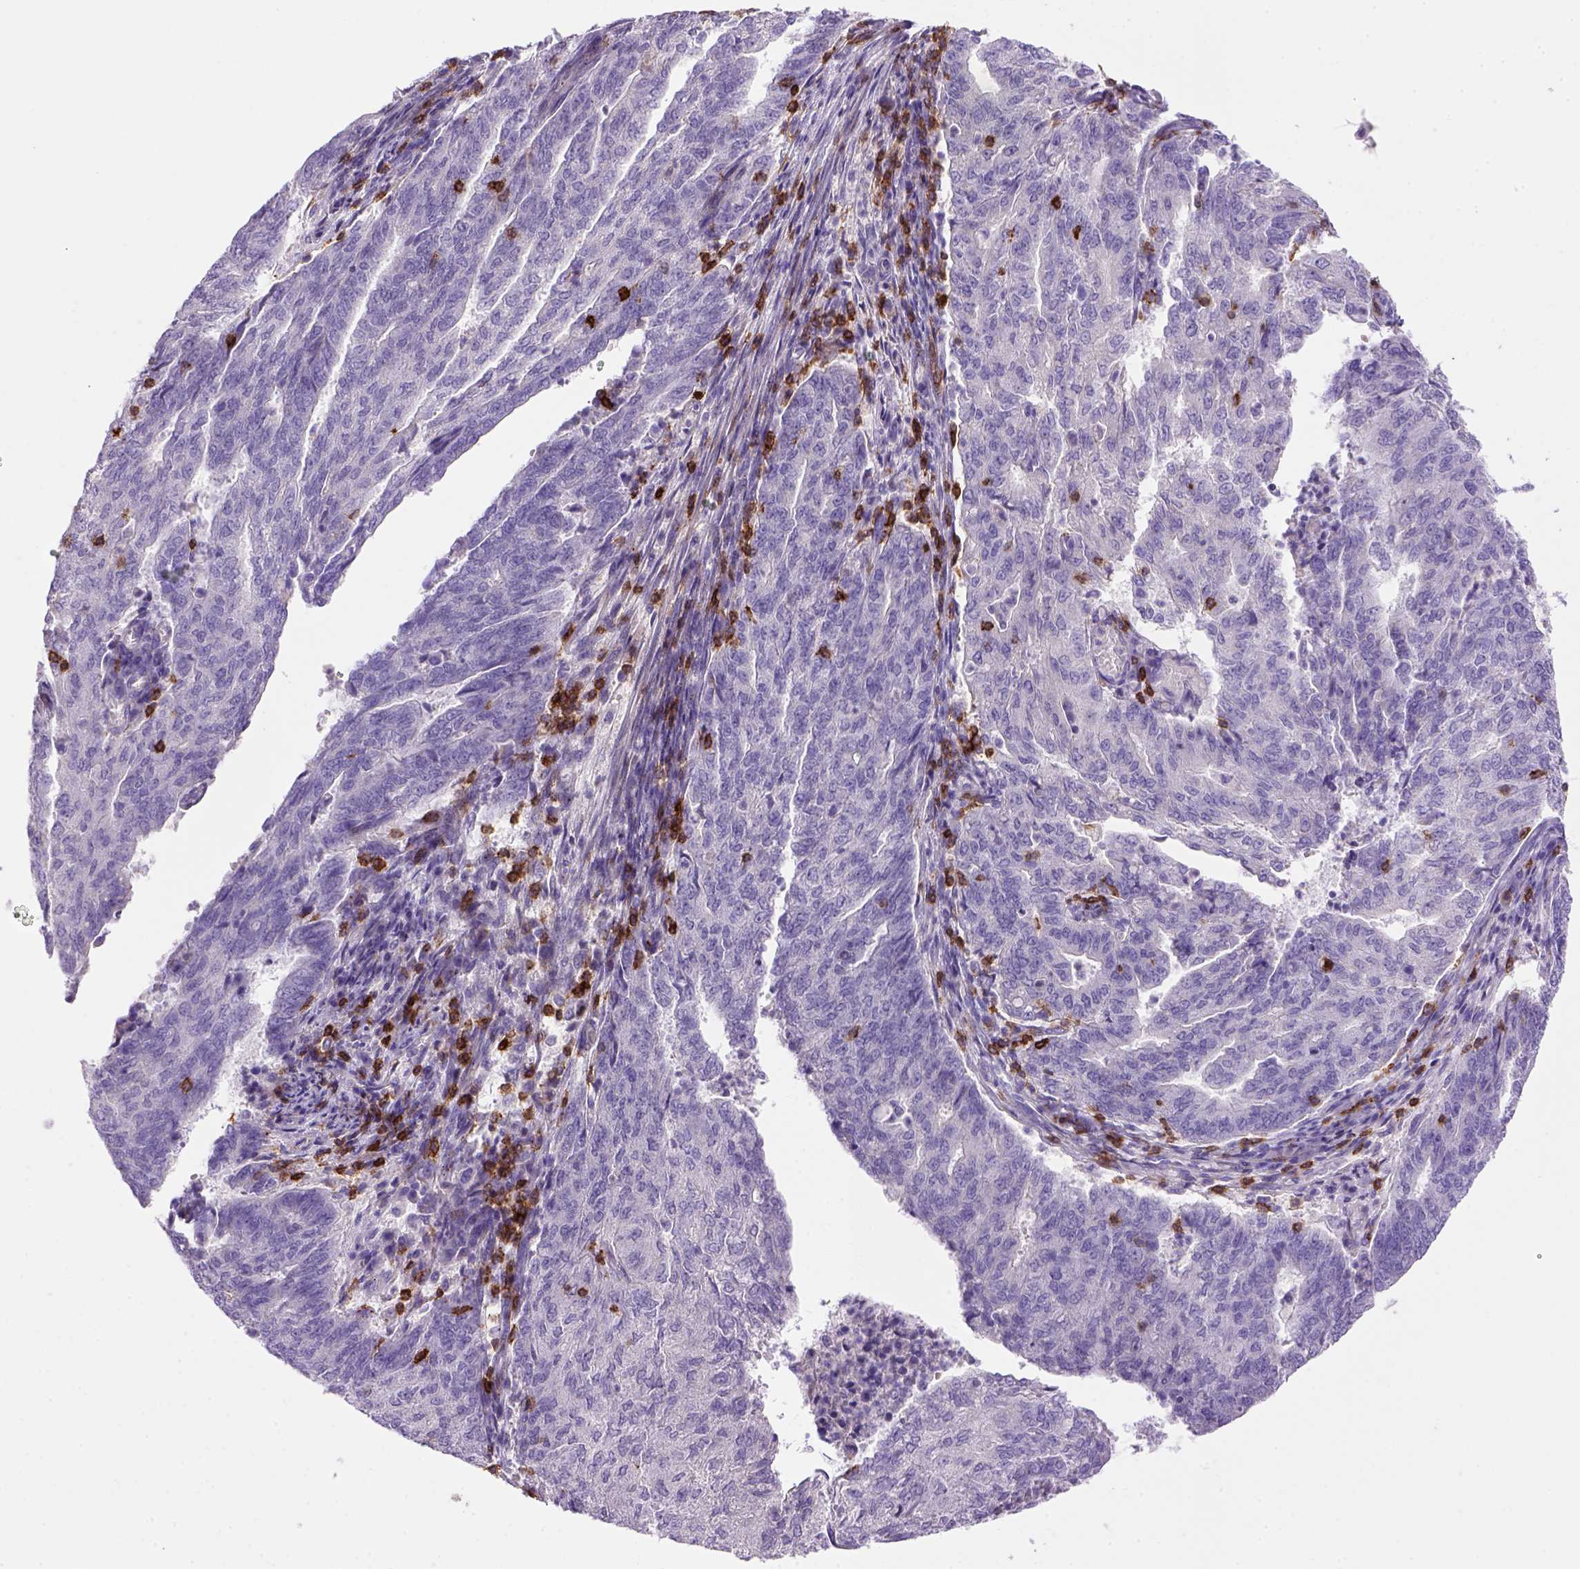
{"staining": {"intensity": "negative", "quantity": "none", "location": "none"}, "tissue": "endometrial cancer", "cell_type": "Tumor cells", "image_type": "cancer", "snomed": [{"axis": "morphology", "description": "Adenocarcinoma, NOS"}, {"axis": "topography", "description": "Endometrium"}], "caption": "IHC photomicrograph of neoplastic tissue: human endometrial cancer stained with DAB exhibits no significant protein positivity in tumor cells. The staining was performed using DAB to visualize the protein expression in brown, while the nuclei were stained in blue with hematoxylin (Magnification: 20x).", "gene": "CD3E", "patient": {"sex": "female", "age": 82}}